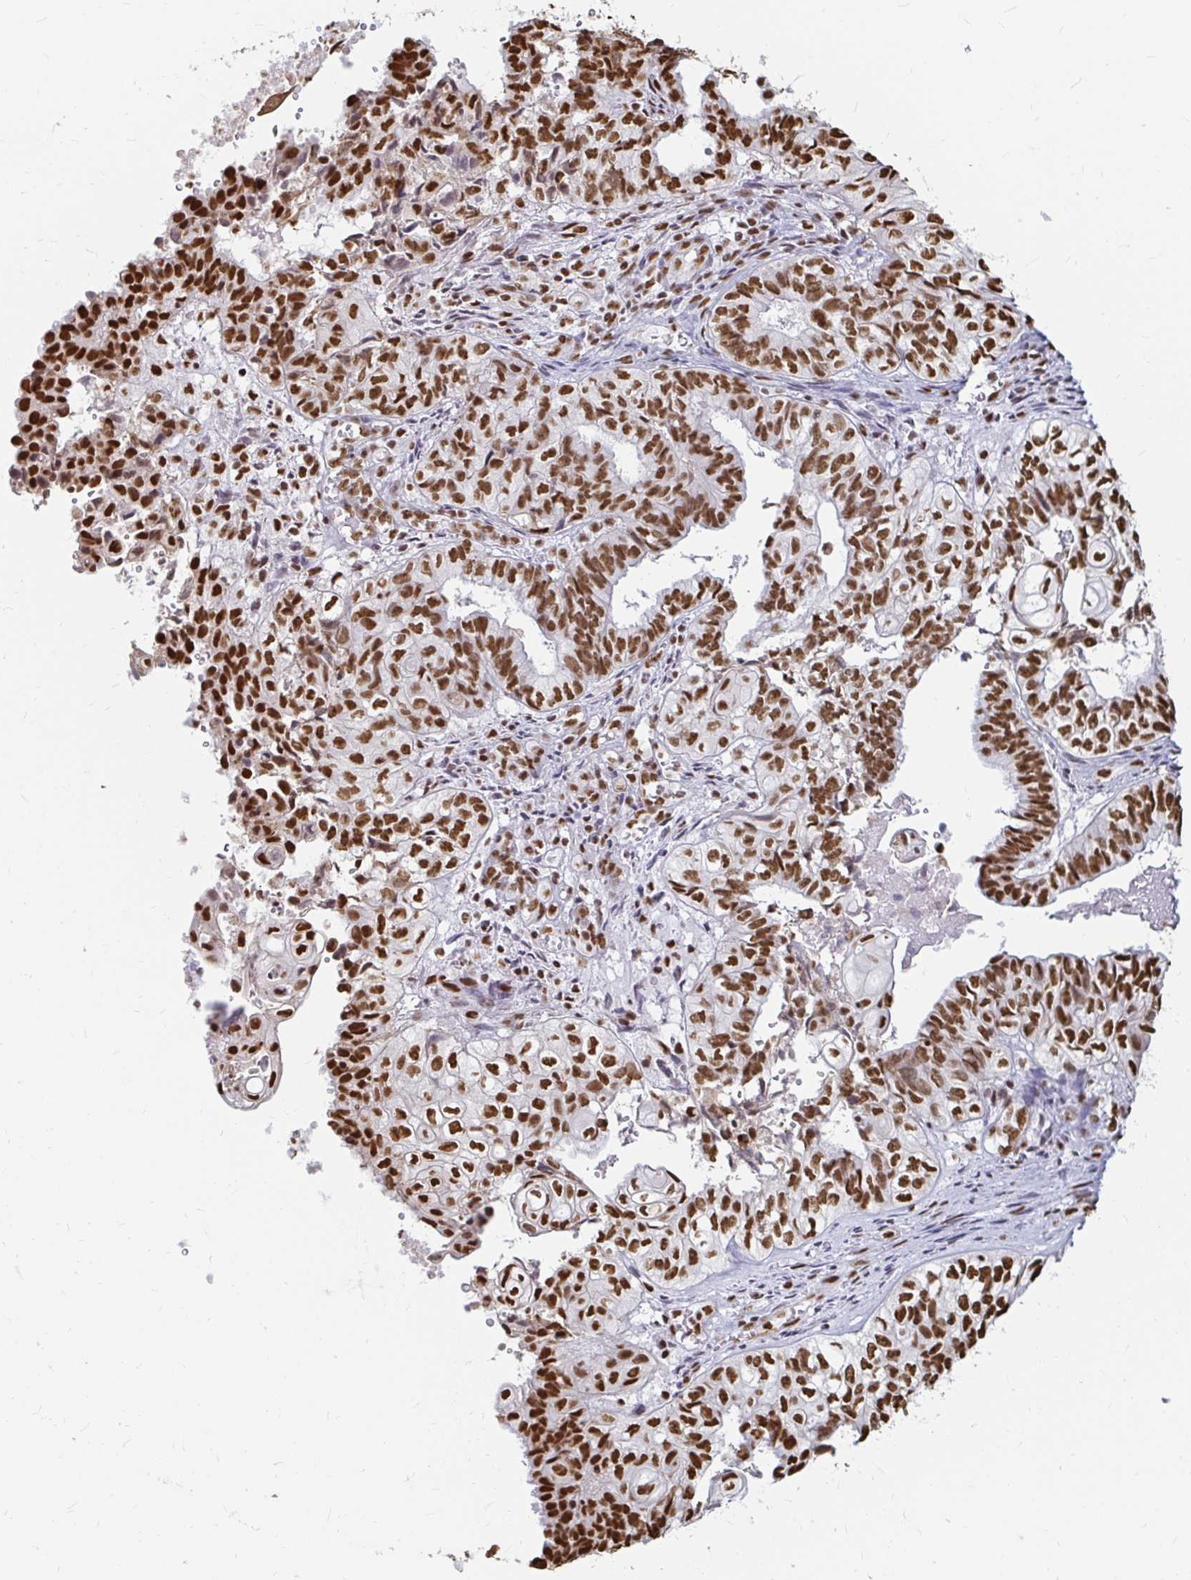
{"staining": {"intensity": "strong", "quantity": ">75%", "location": "nuclear"}, "tissue": "ovarian cancer", "cell_type": "Tumor cells", "image_type": "cancer", "snomed": [{"axis": "morphology", "description": "Carcinoma, endometroid"}, {"axis": "topography", "description": "Ovary"}], "caption": "Endometroid carcinoma (ovarian) tissue demonstrates strong nuclear expression in about >75% of tumor cells, visualized by immunohistochemistry.", "gene": "HNRNPU", "patient": {"sex": "female", "age": 64}}